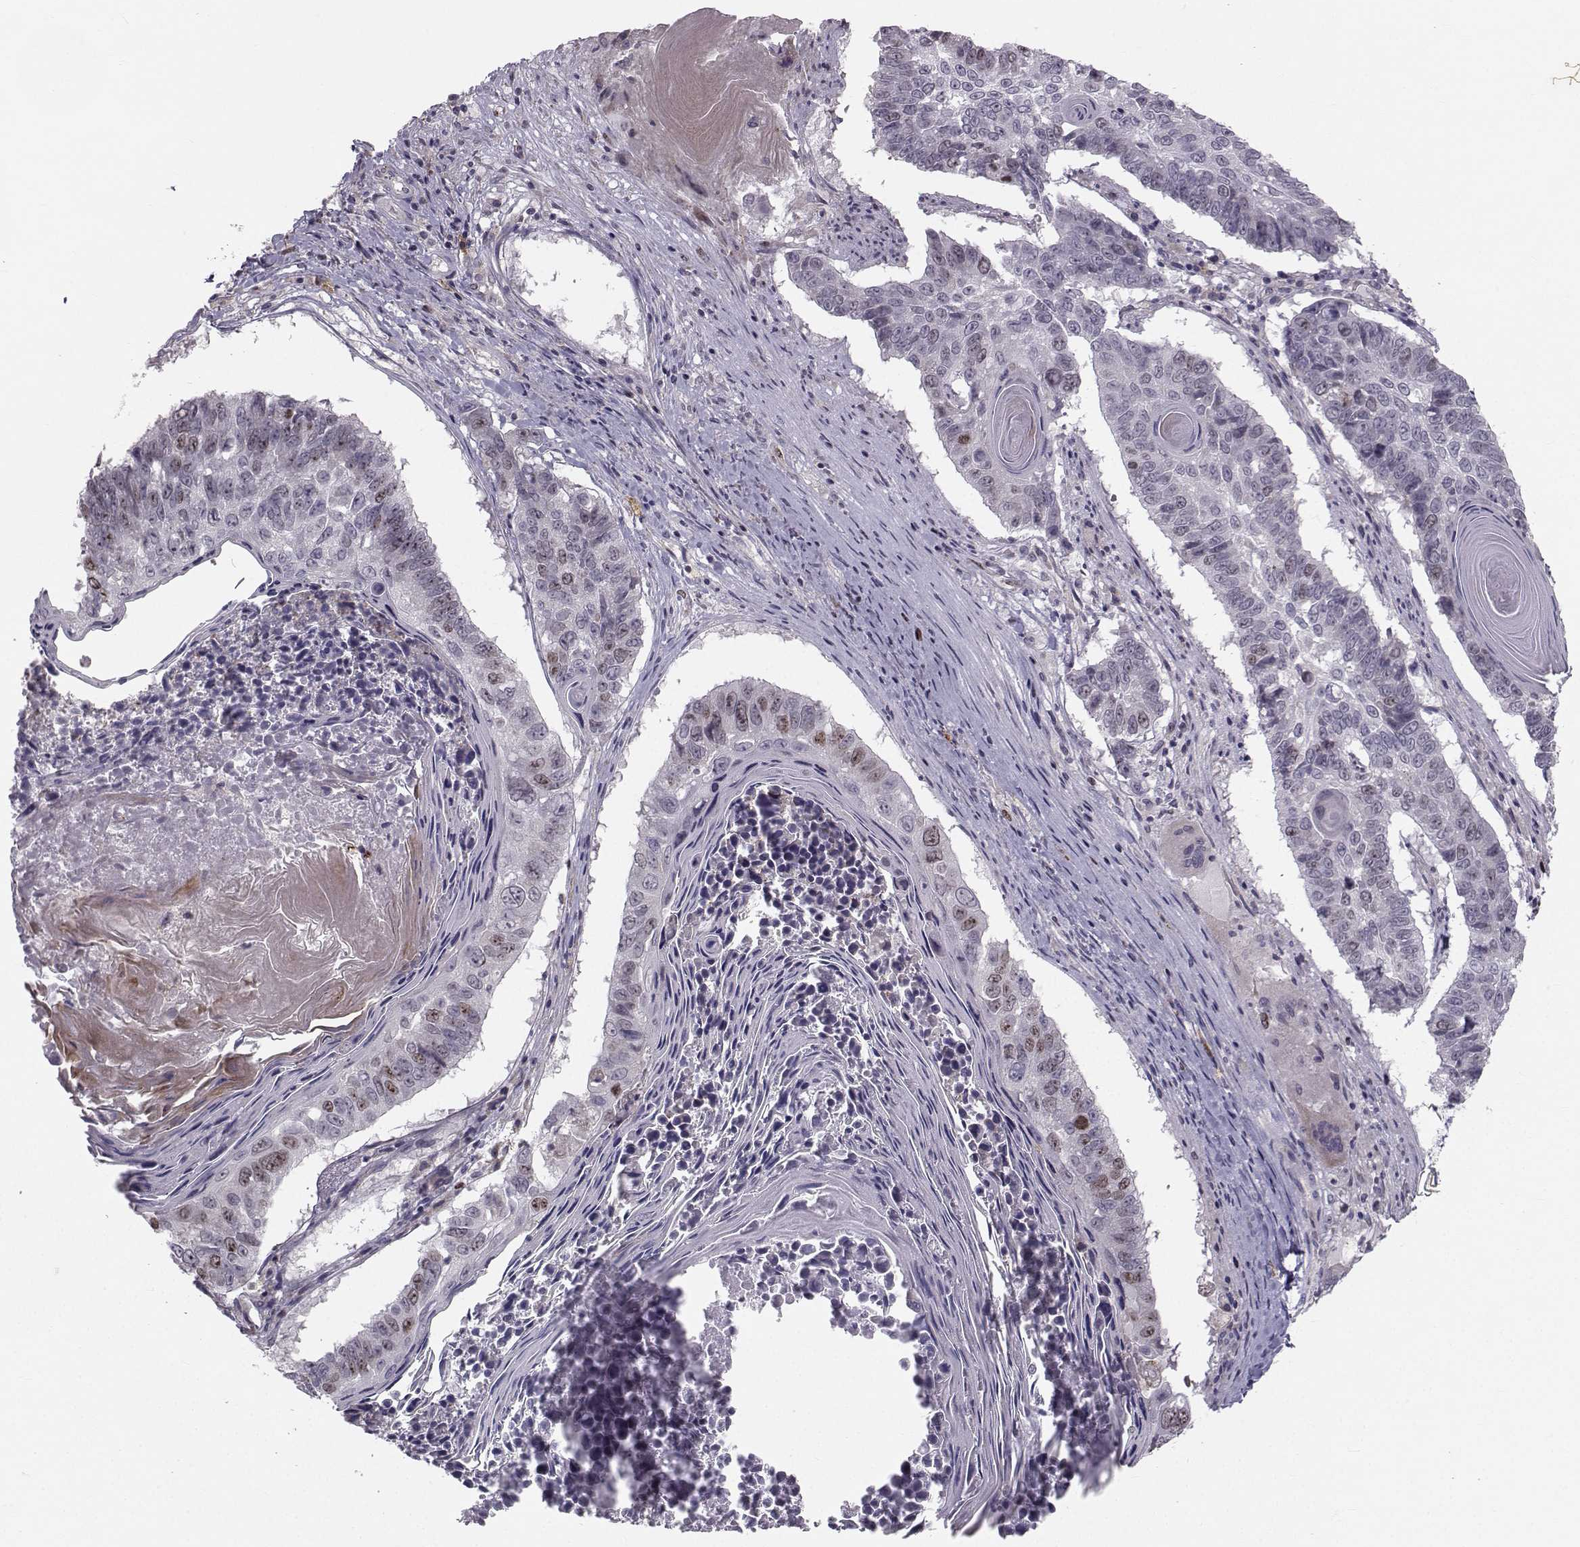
{"staining": {"intensity": "weak", "quantity": "<25%", "location": "nuclear"}, "tissue": "lung cancer", "cell_type": "Tumor cells", "image_type": "cancer", "snomed": [{"axis": "morphology", "description": "Squamous cell carcinoma, NOS"}, {"axis": "topography", "description": "Lung"}], "caption": "Immunohistochemistry (IHC) of human lung cancer shows no expression in tumor cells. (DAB IHC visualized using brightfield microscopy, high magnification).", "gene": "LRP8", "patient": {"sex": "male", "age": 73}}